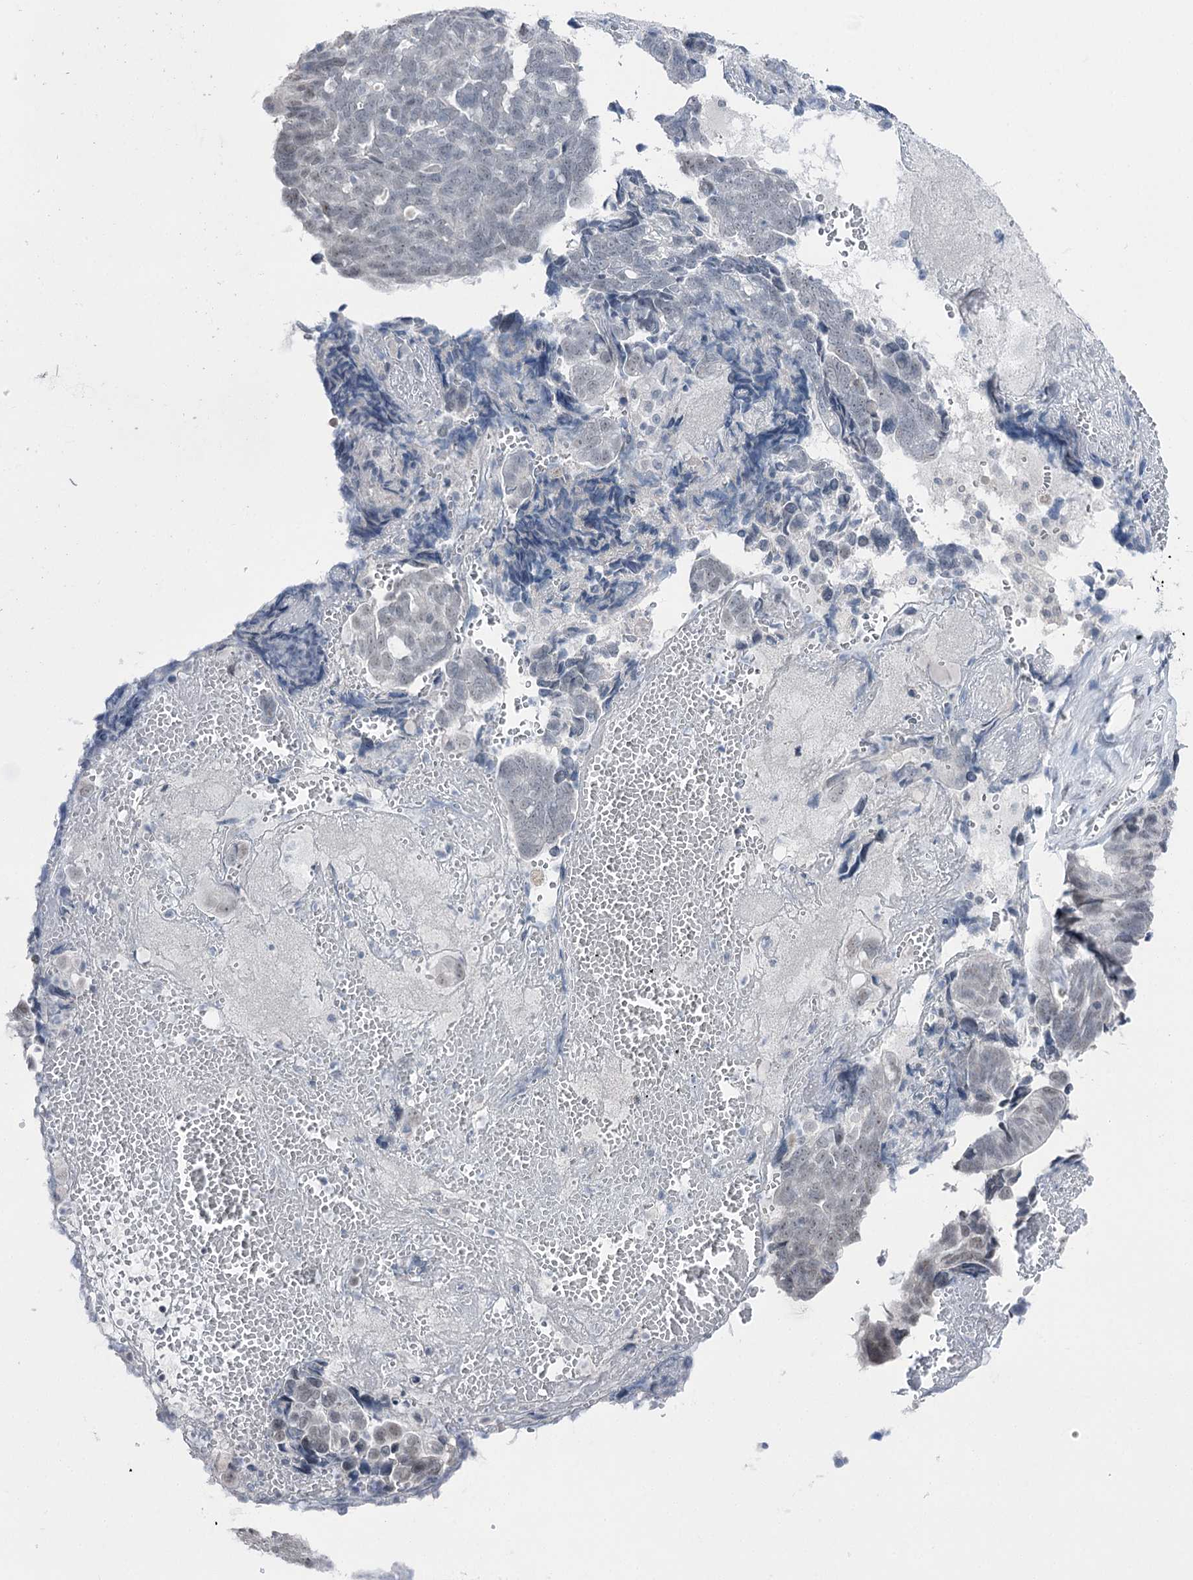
{"staining": {"intensity": "negative", "quantity": "none", "location": "none"}, "tissue": "ovarian cancer", "cell_type": "Tumor cells", "image_type": "cancer", "snomed": [{"axis": "morphology", "description": "Cystadenocarcinoma, serous, NOS"}, {"axis": "topography", "description": "Ovary"}], "caption": "Immunohistochemistry of human ovarian cancer (serous cystadenocarcinoma) reveals no expression in tumor cells.", "gene": "STEEP1", "patient": {"sex": "female", "age": 79}}